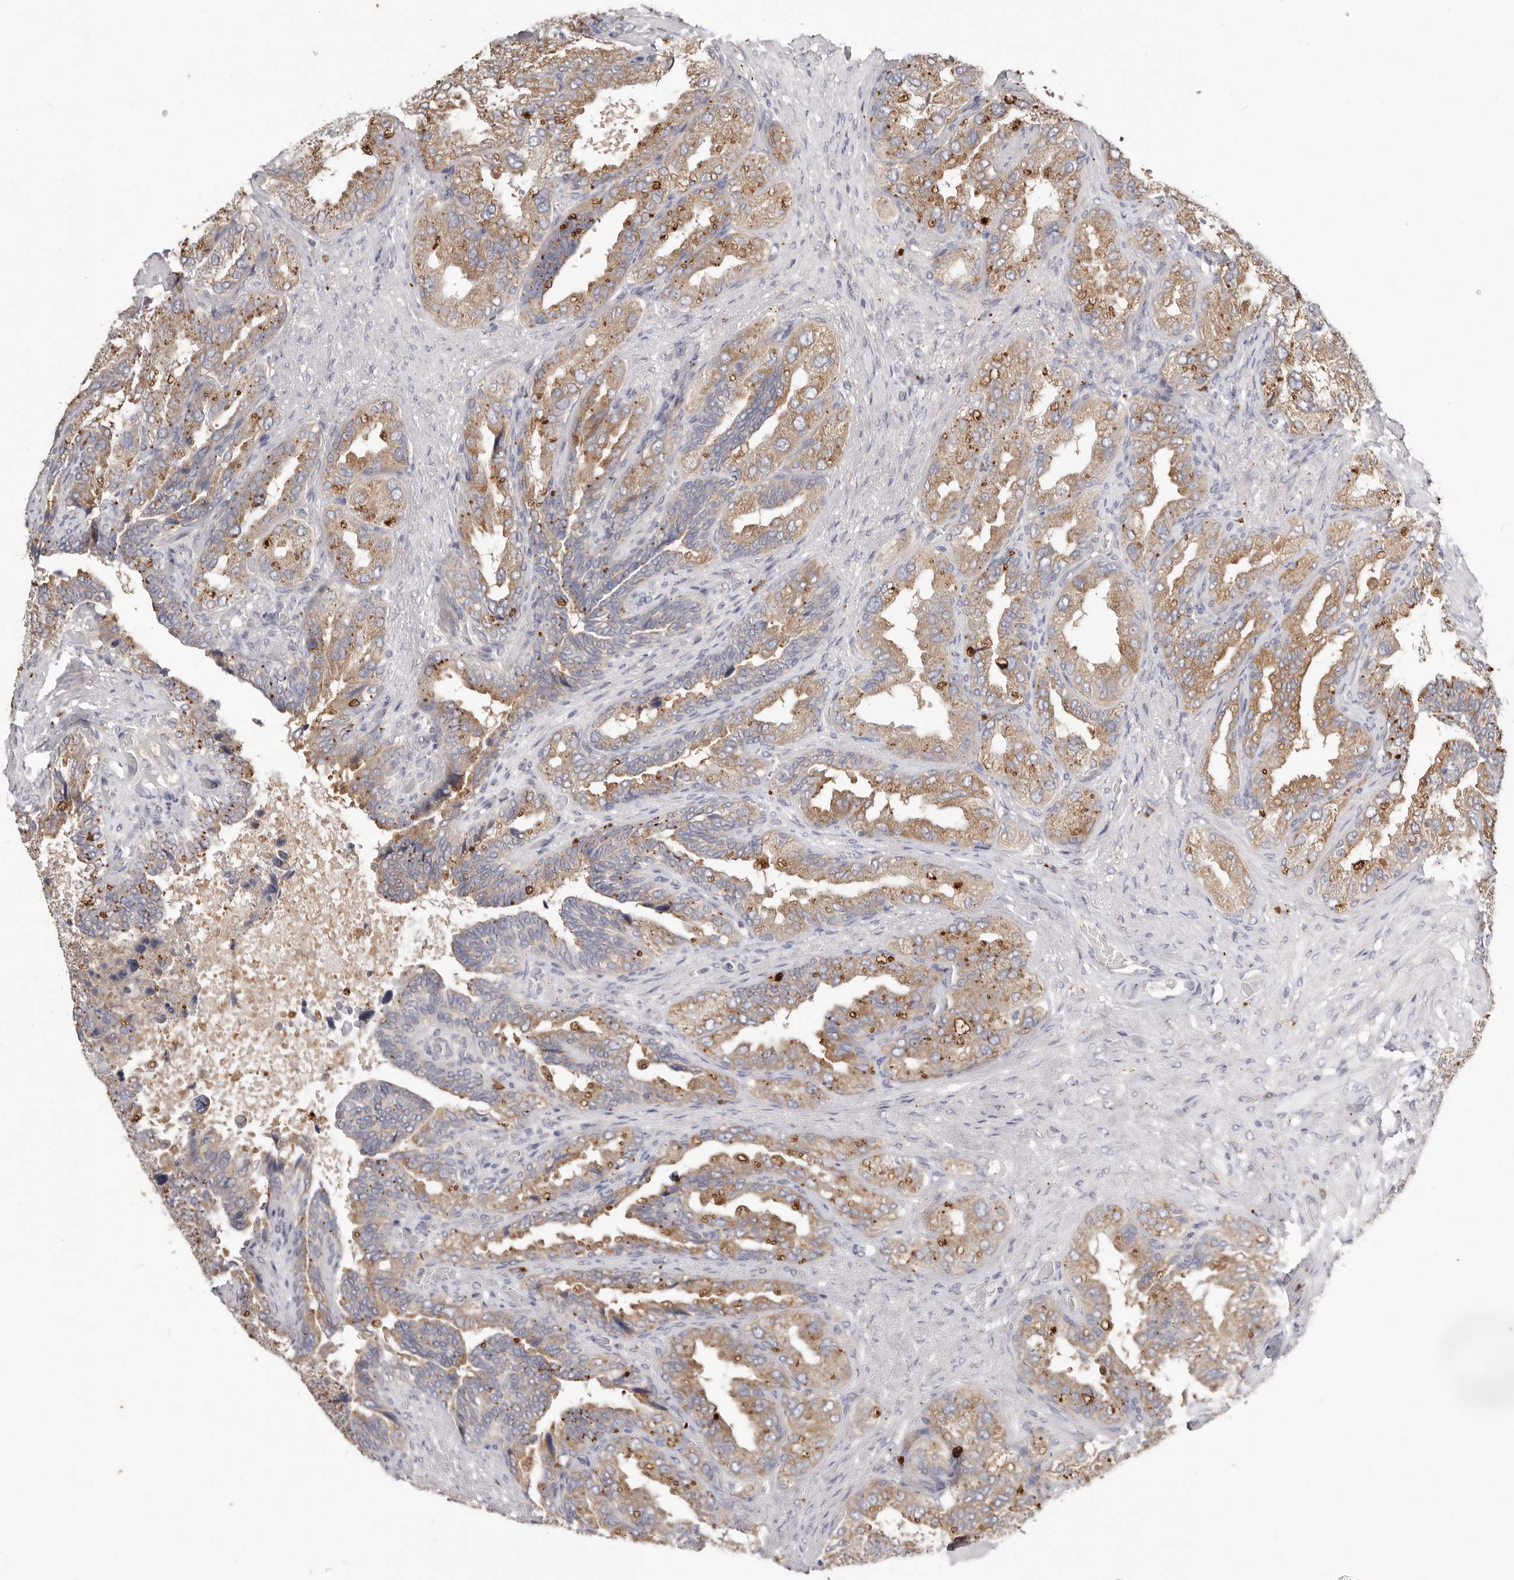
{"staining": {"intensity": "moderate", "quantity": ">75%", "location": "cytoplasmic/membranous"}, "tissue": "seminal vesicle", "cell_type": "Glandular cells", "image_type": "normal", "snomed": [{"axis": "morphology", "description": "Normal tissue, NOS"}, {"axis": "topography", "description": "Seminal veicle"}, {"axis": "topography", "description": "Peripheral nerve tissue"}], "caption": "Immunohistochemistry of benign seminal vesicle demonstrates medium levels of moderate cytoplasmic/membranous positivity in approximately >75% of glandular cells. The protein is stained brown, and the nuclei are stained in blue (DAB (3,3'-diaminobenzidine) IHC with brightfield microscopy, high magnification).", "gene": "WDR77", "patient": {"sex": "male", "age": 63}}